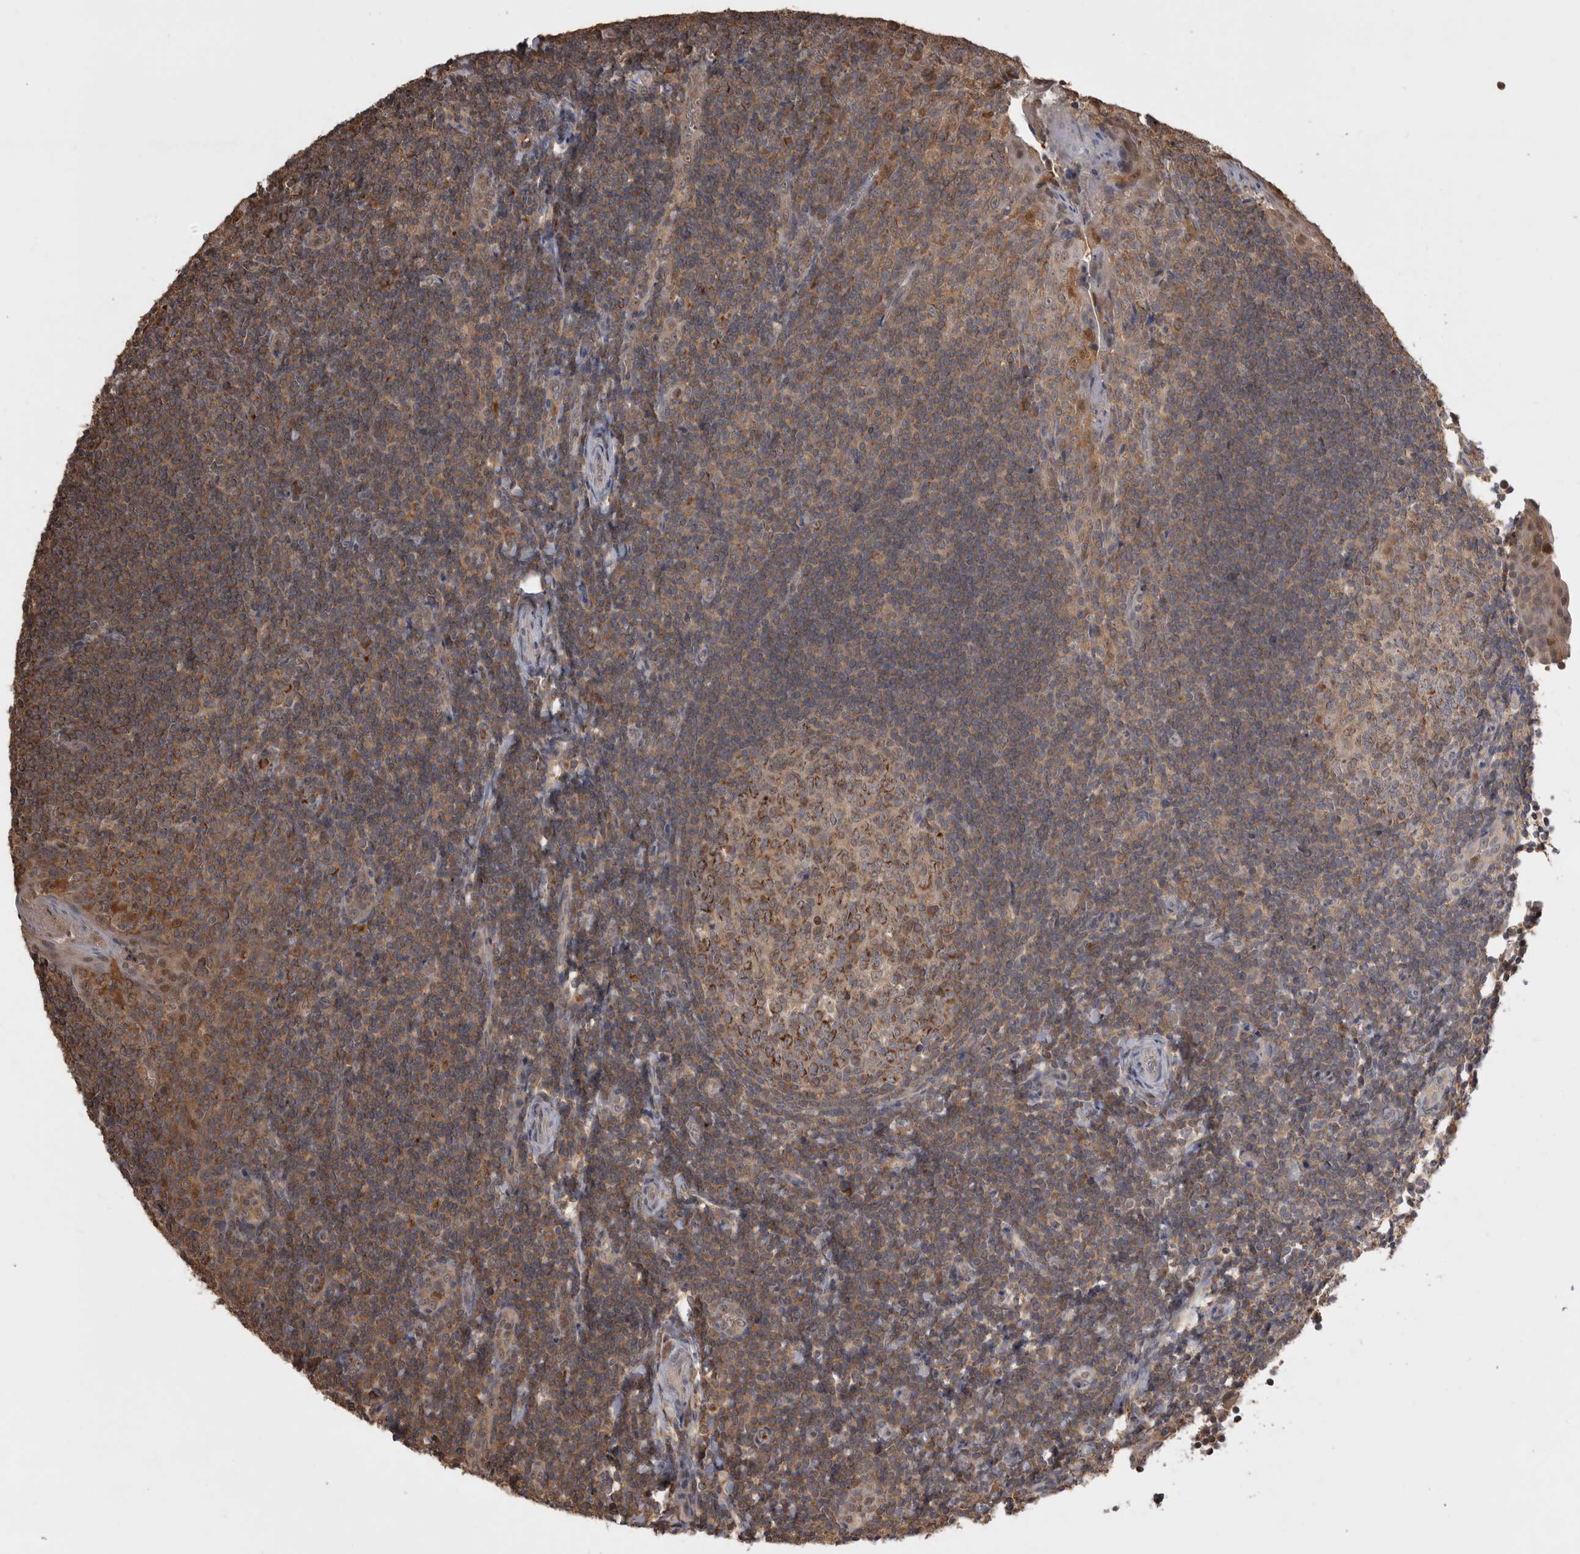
{"staining": {"intensity": "moderate", "quantity": ">75%", "location": "cytoplasmic/membranous"}, "tissue": "tonsil", "cell_type": "Germinal center cells", "image_type": "normal", "snomed": [{"axis": "morphology", "description": "Normal tissue, NOS"}, {"axis": "topography", "description": "Tonsil"}], "caption": "Immunohistochemistry staining of benign tonsil, which exhibits medium levels of moderate cytoplasmic/membranous positivity in approximately >75% of germinal center cells indicating moderate cytoplasmic/membranous protein expression. The staining was performed using DAB (brown) for protein detection and nuclei were counterstained in hematoxylin (blue).", "gene": "PREP", "patient": {"sex": "male", "age": 27}}